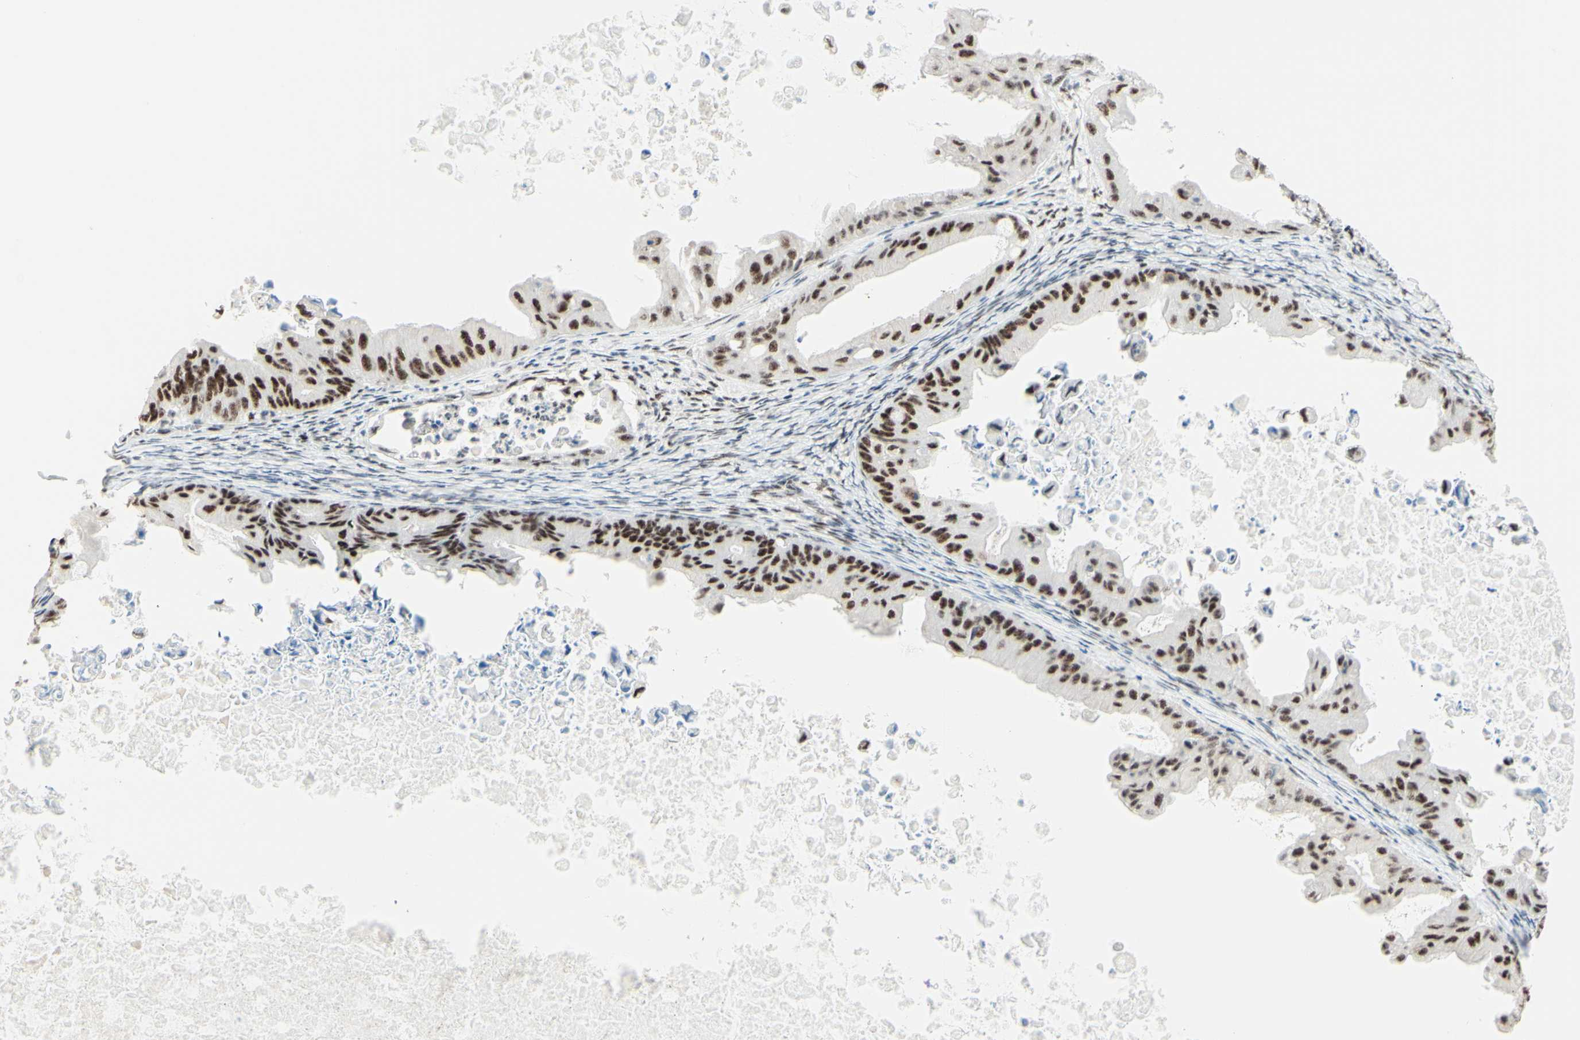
{"staining": {"intensity": "moderate", "quantity": ">75%", "location": "nuclear"}, "tissue": "ovarian cancer", "cell_type": "Tumor cells", "image_type": "cancer", "snomed": [{"axis": "morphology", "description": "Cystadenocarcinoma, mucinous, NOS"}, {"axis": "topography", "description": "Ovary"}], "caption": "Tumor cells exhibit moderate nuclear staining in approximately >75% of cells in ovarian mucinous cystadenocarcinoma. Nuclei are stained in blue.", "gene": "WTAP", "patient": {"sex": "female", "age": 37}}